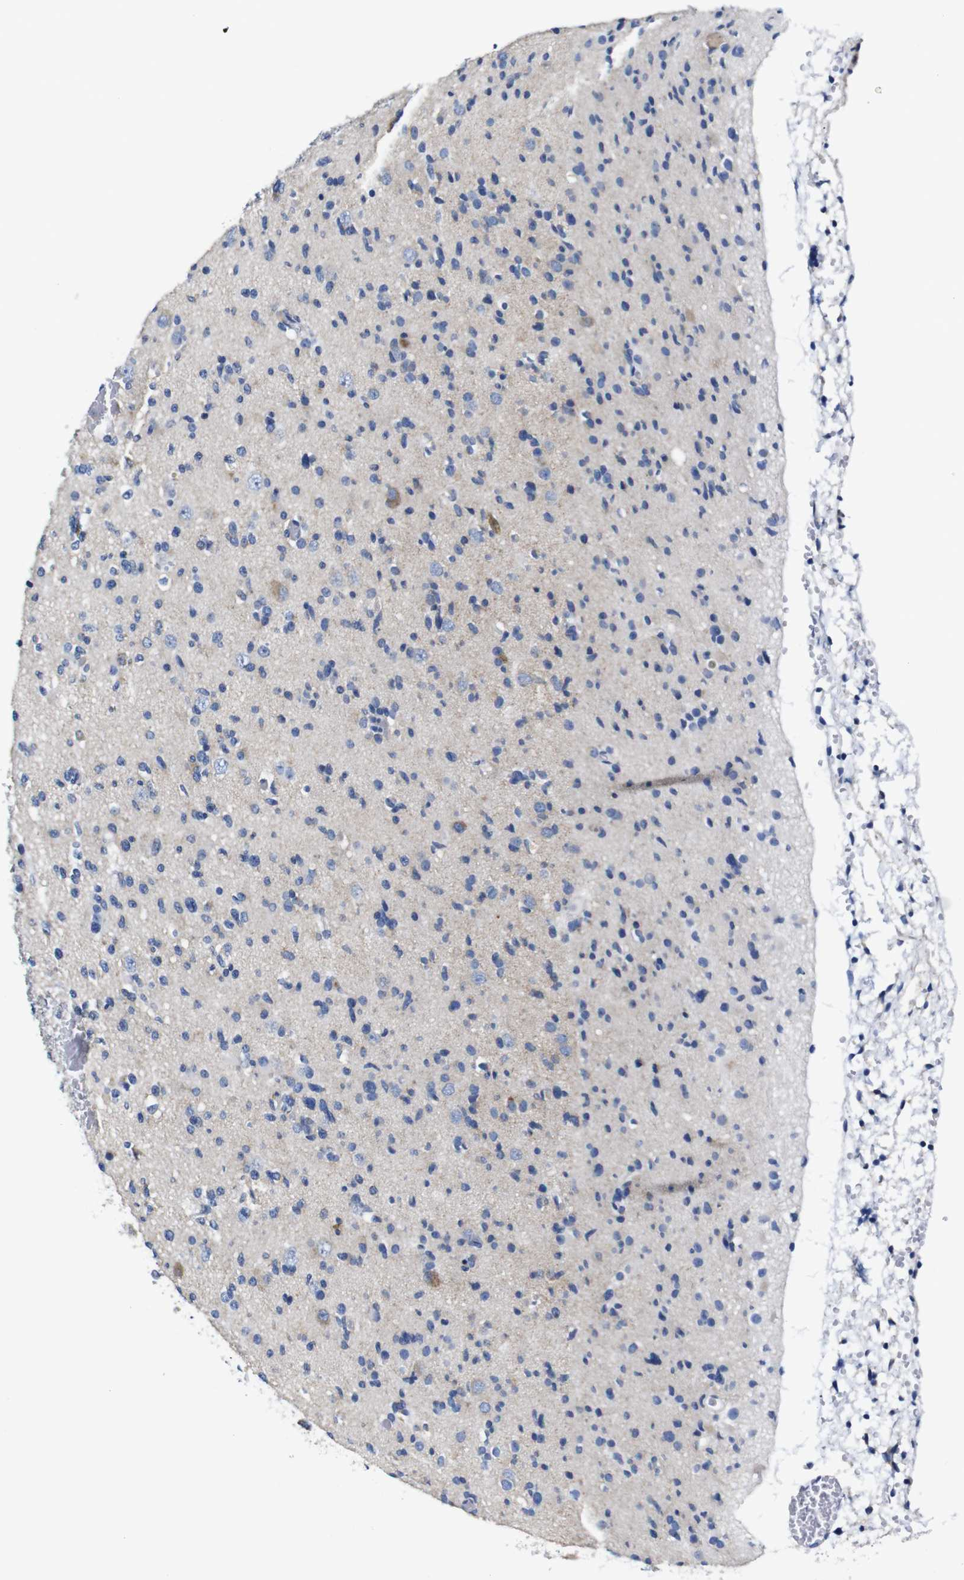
{"staining": {"intensity": "negative", "quantity": "none", "location": "none"}, "tissue": "glioma", "cell_type": "Tumor cells", "image_type": "cancer", "snomed": [{"axis": "morphology", "description": "Glioma, malignant, Low grade"}, {"axis": "topography", "description": "Brain"}], "caption": "Histopathology image shows no protein expression in tumor cells of glioma tissue.", "gene": "SNX19", "patient": {"sex": "female", "age": 22}}